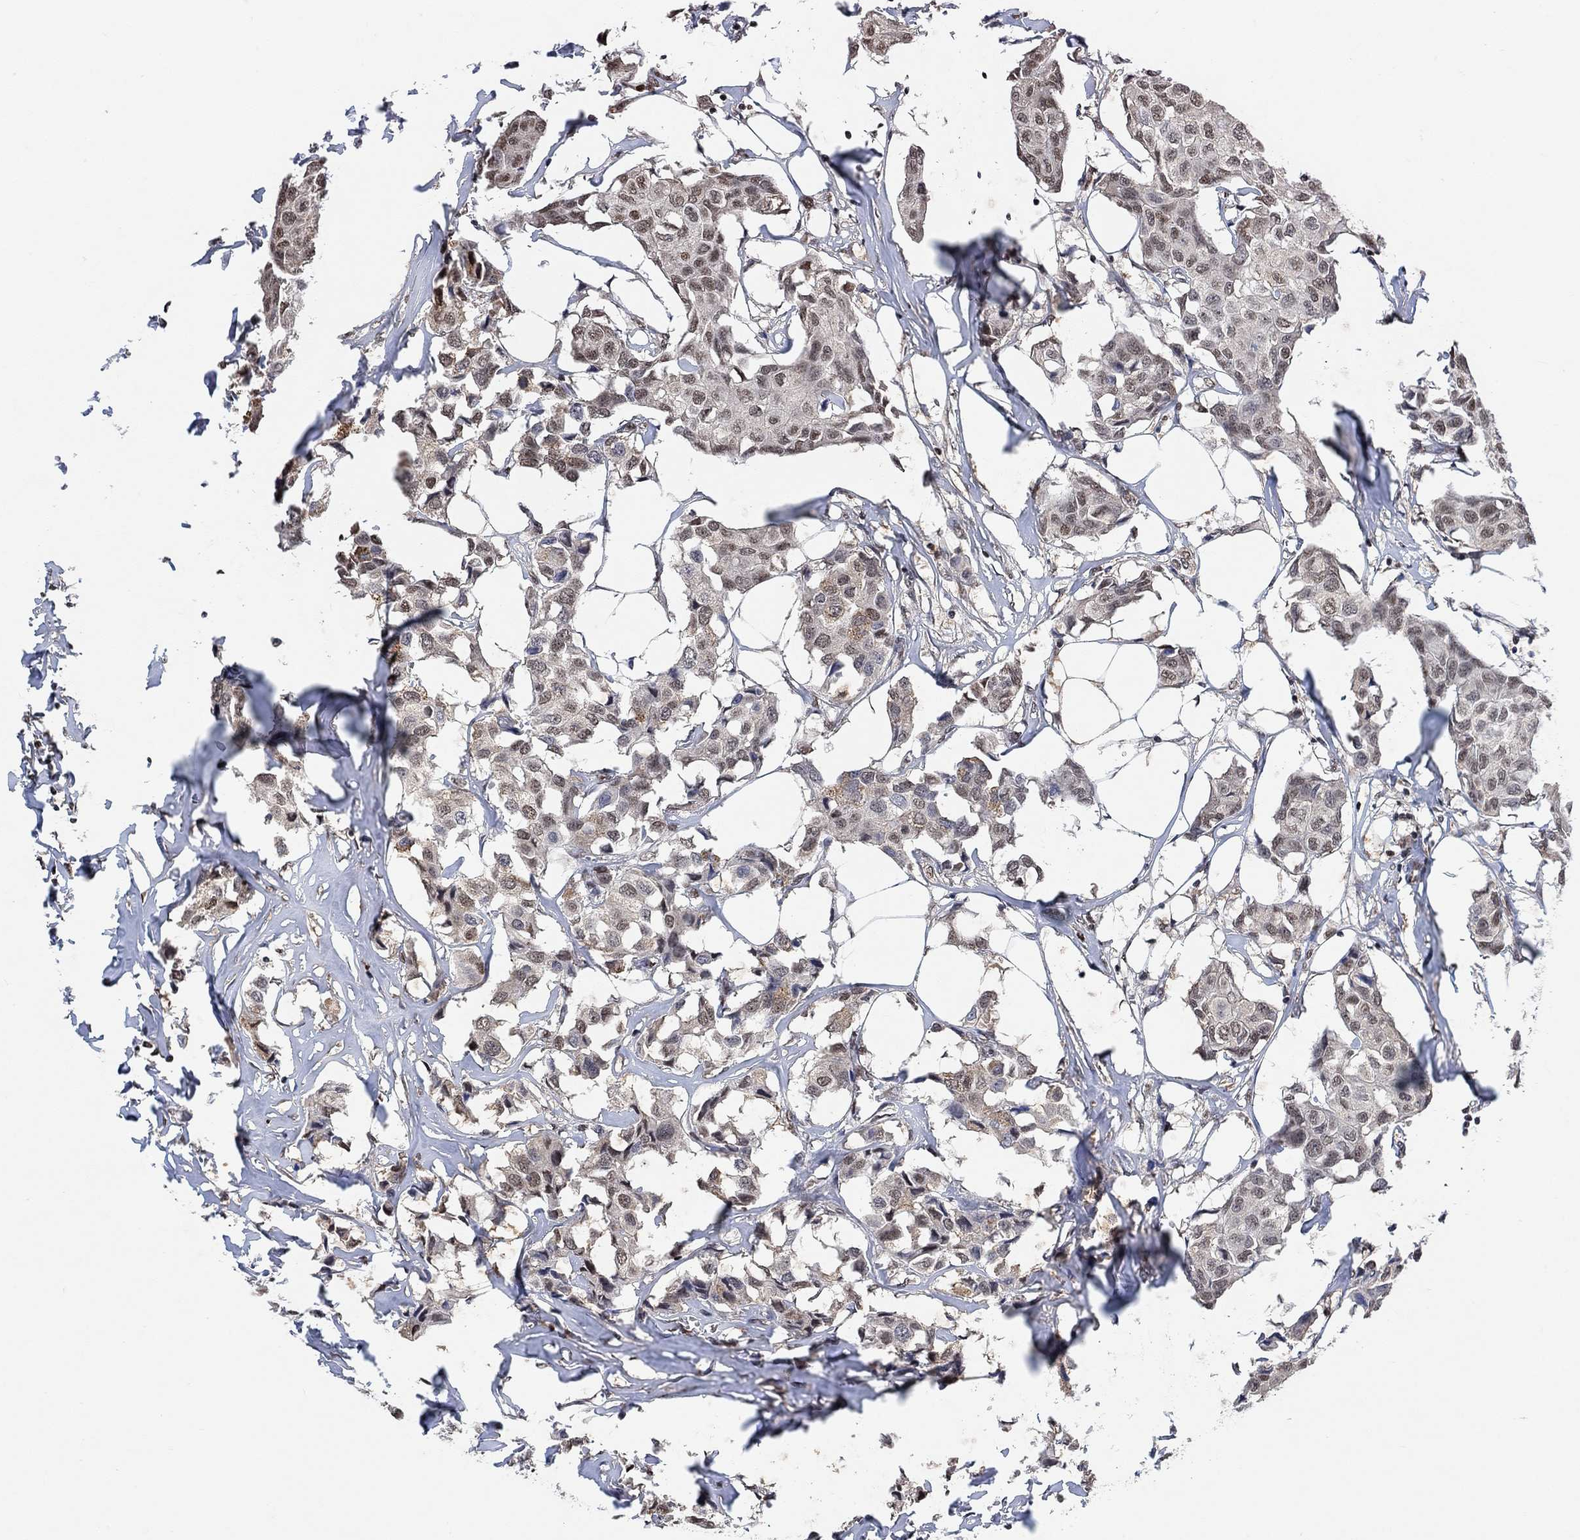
{"staining": {"intensity": "weak", "quantity": "25%-75%", "location": "nuclear"}, "tissue": "breast cancer", "cell_type": "Tumor cells", "image_type": "cancer", "snomed": [{"axis": "morphology", "description": "Duct carcinoma"}, {"axis": "topography", "description": "Breast"}], "caption": "Immunohistochemical staining of human breast cancer exhibits low levels of weak nuclear expression in about 25%-75% of tumor cells.", "gene": "USP39", "patient": {"sex": "female", "age": 80}}